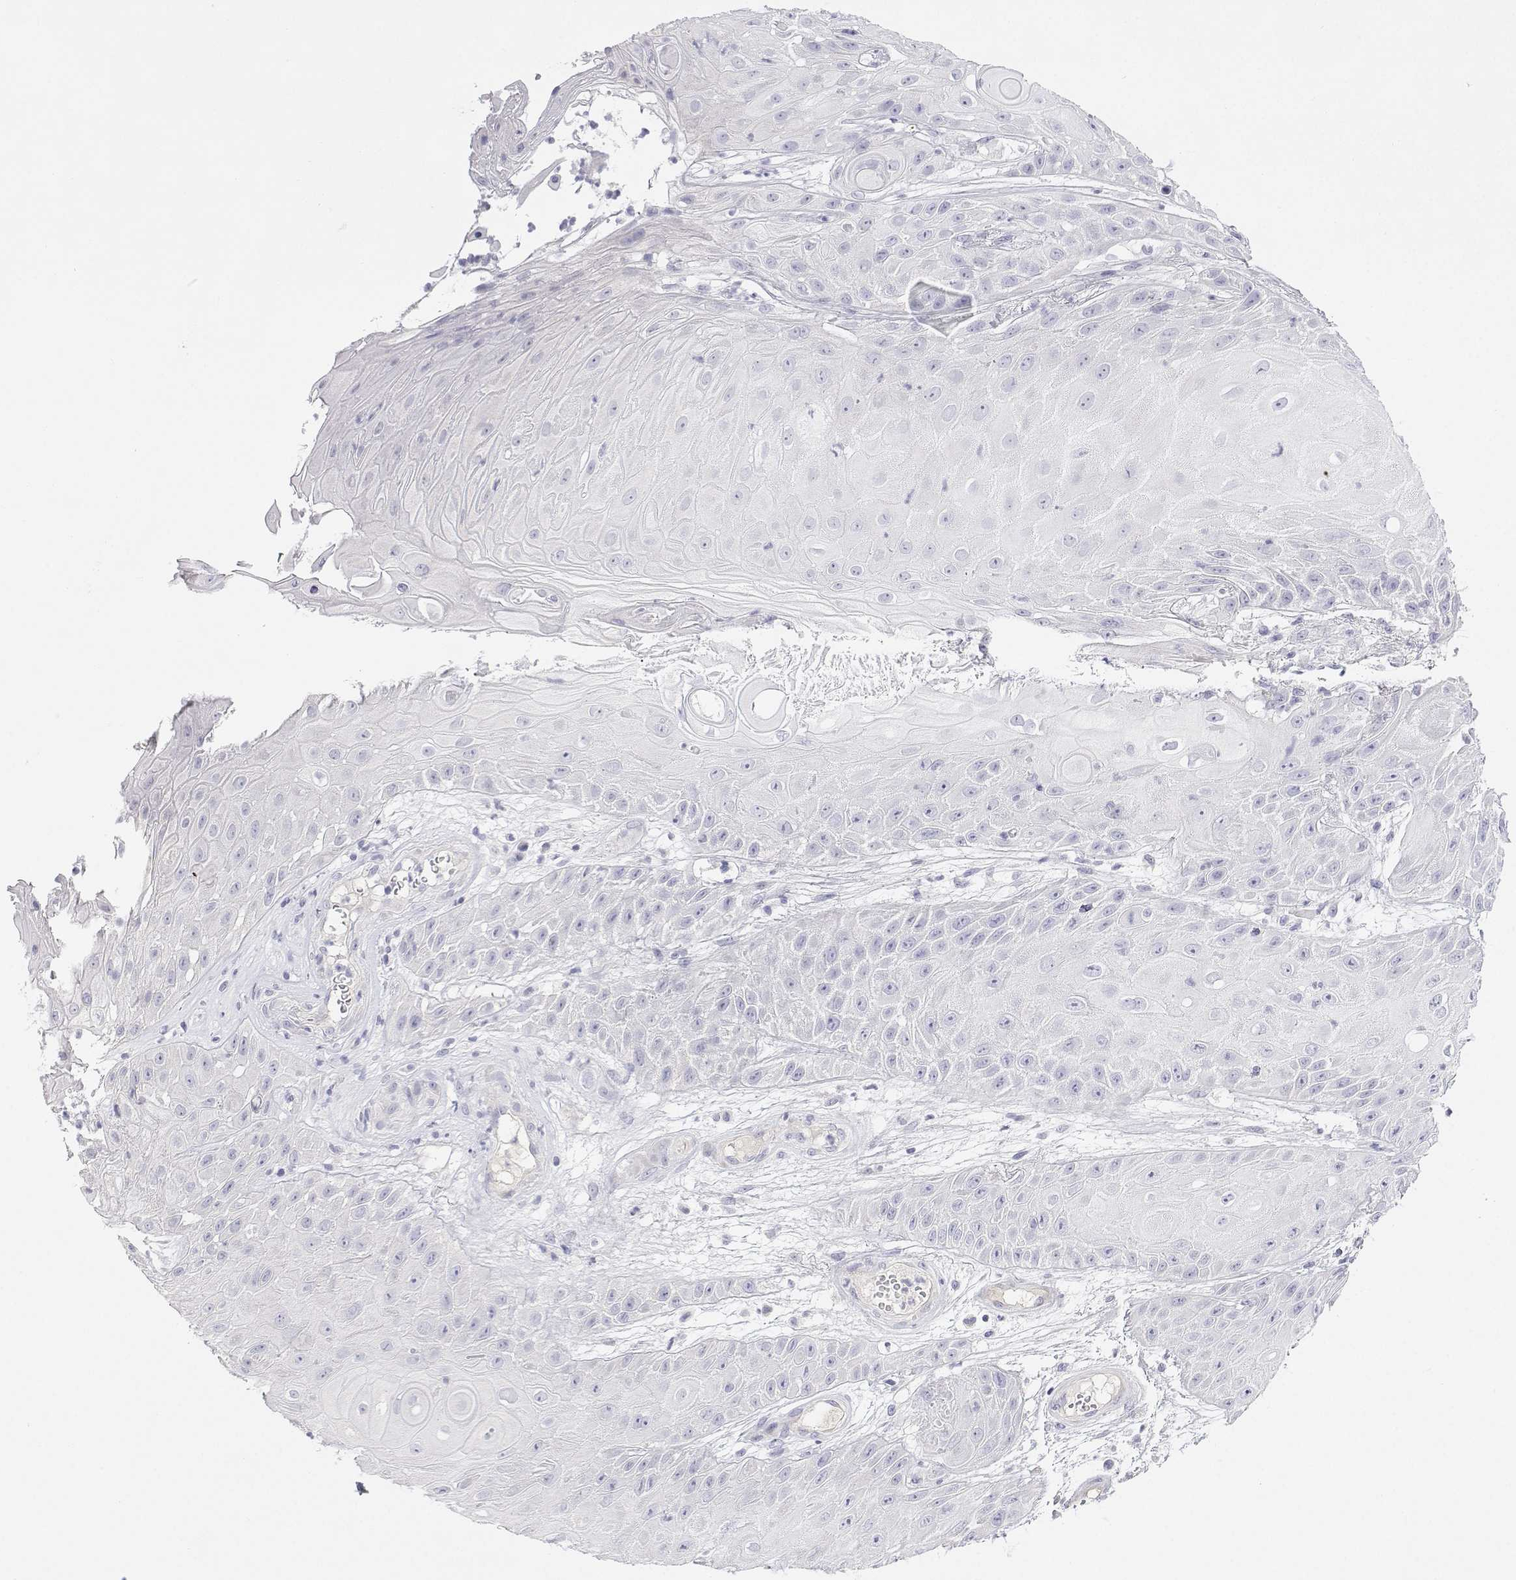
{"staining": {"intensity": "negative", "quantity": "none", "location": "none"}, "tissue": "skin cancer", "cell_type": "Tumor cells", "image_type": "cancer", "snomed": [{"axis": "morphology", "description": "Squamous cell carcinoma, NOS"}, {"axis": "topography", "description": "Skin"}], "caption": "Tumor cells show no significant protein staining in squamous cell carcinoma (skin).", "gene": "ANKRD65", "patient": {"sex": "male", "age": 62}}